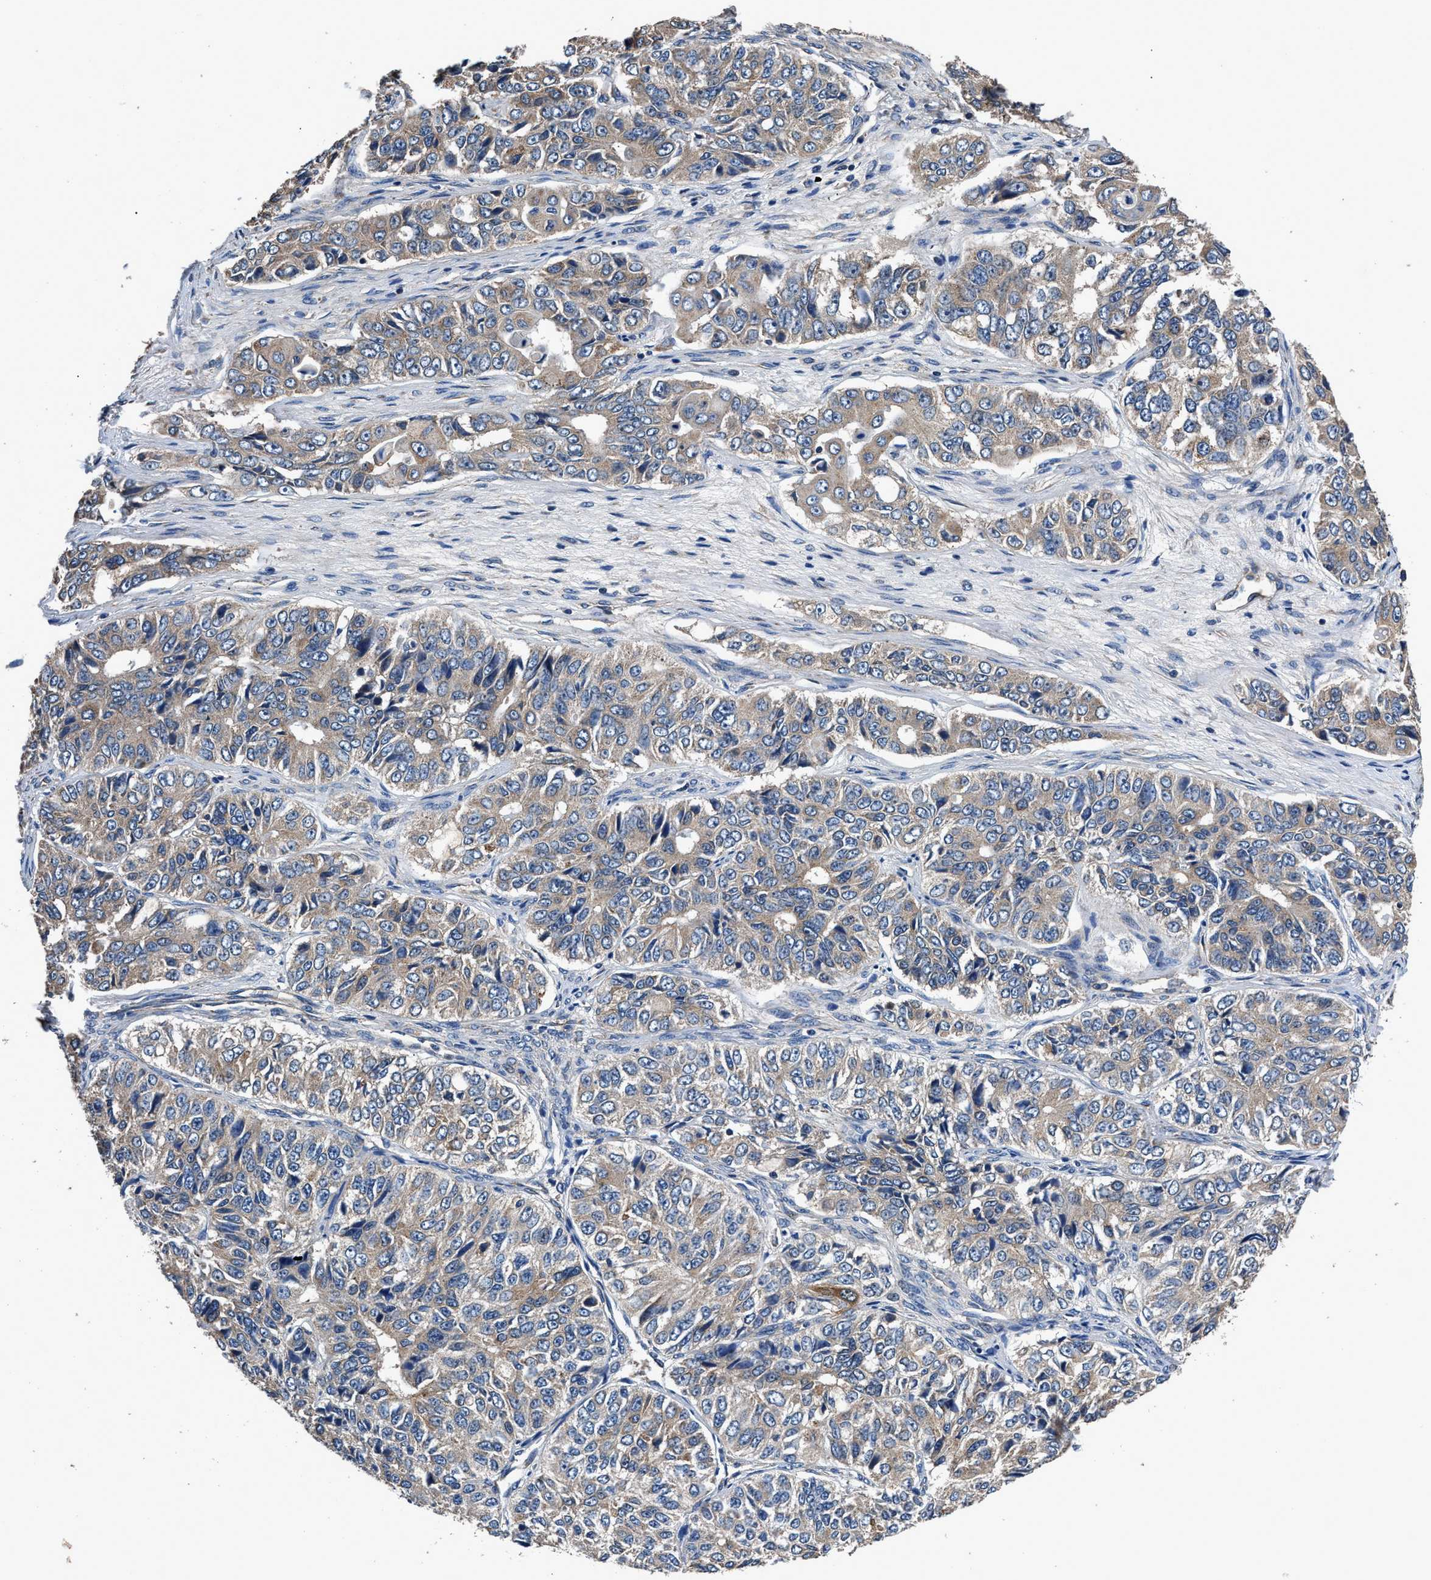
{"staining": {"intensity": "weak", "quantity": ">75%", "location": "cytoplasmic/membranous"}, "tissue": "ovarian cancer", "cell_type": "Tumor cells", "image_type": "cancer", "snomed": [{"axis": "morphology", "description": "Carcinoma, endometroid"}, {"axis": "topography", "description": "Ovary"}], "caption": "Immunohistochemical staining of human ovarian cancer (endometroid carcinoma) reveals low levels of weak cytoplasmic/membranous protein expression in about >75% of tumor cells.", "gene": "DHRS7B", "patient": {"sex": "female", "age": 51}}